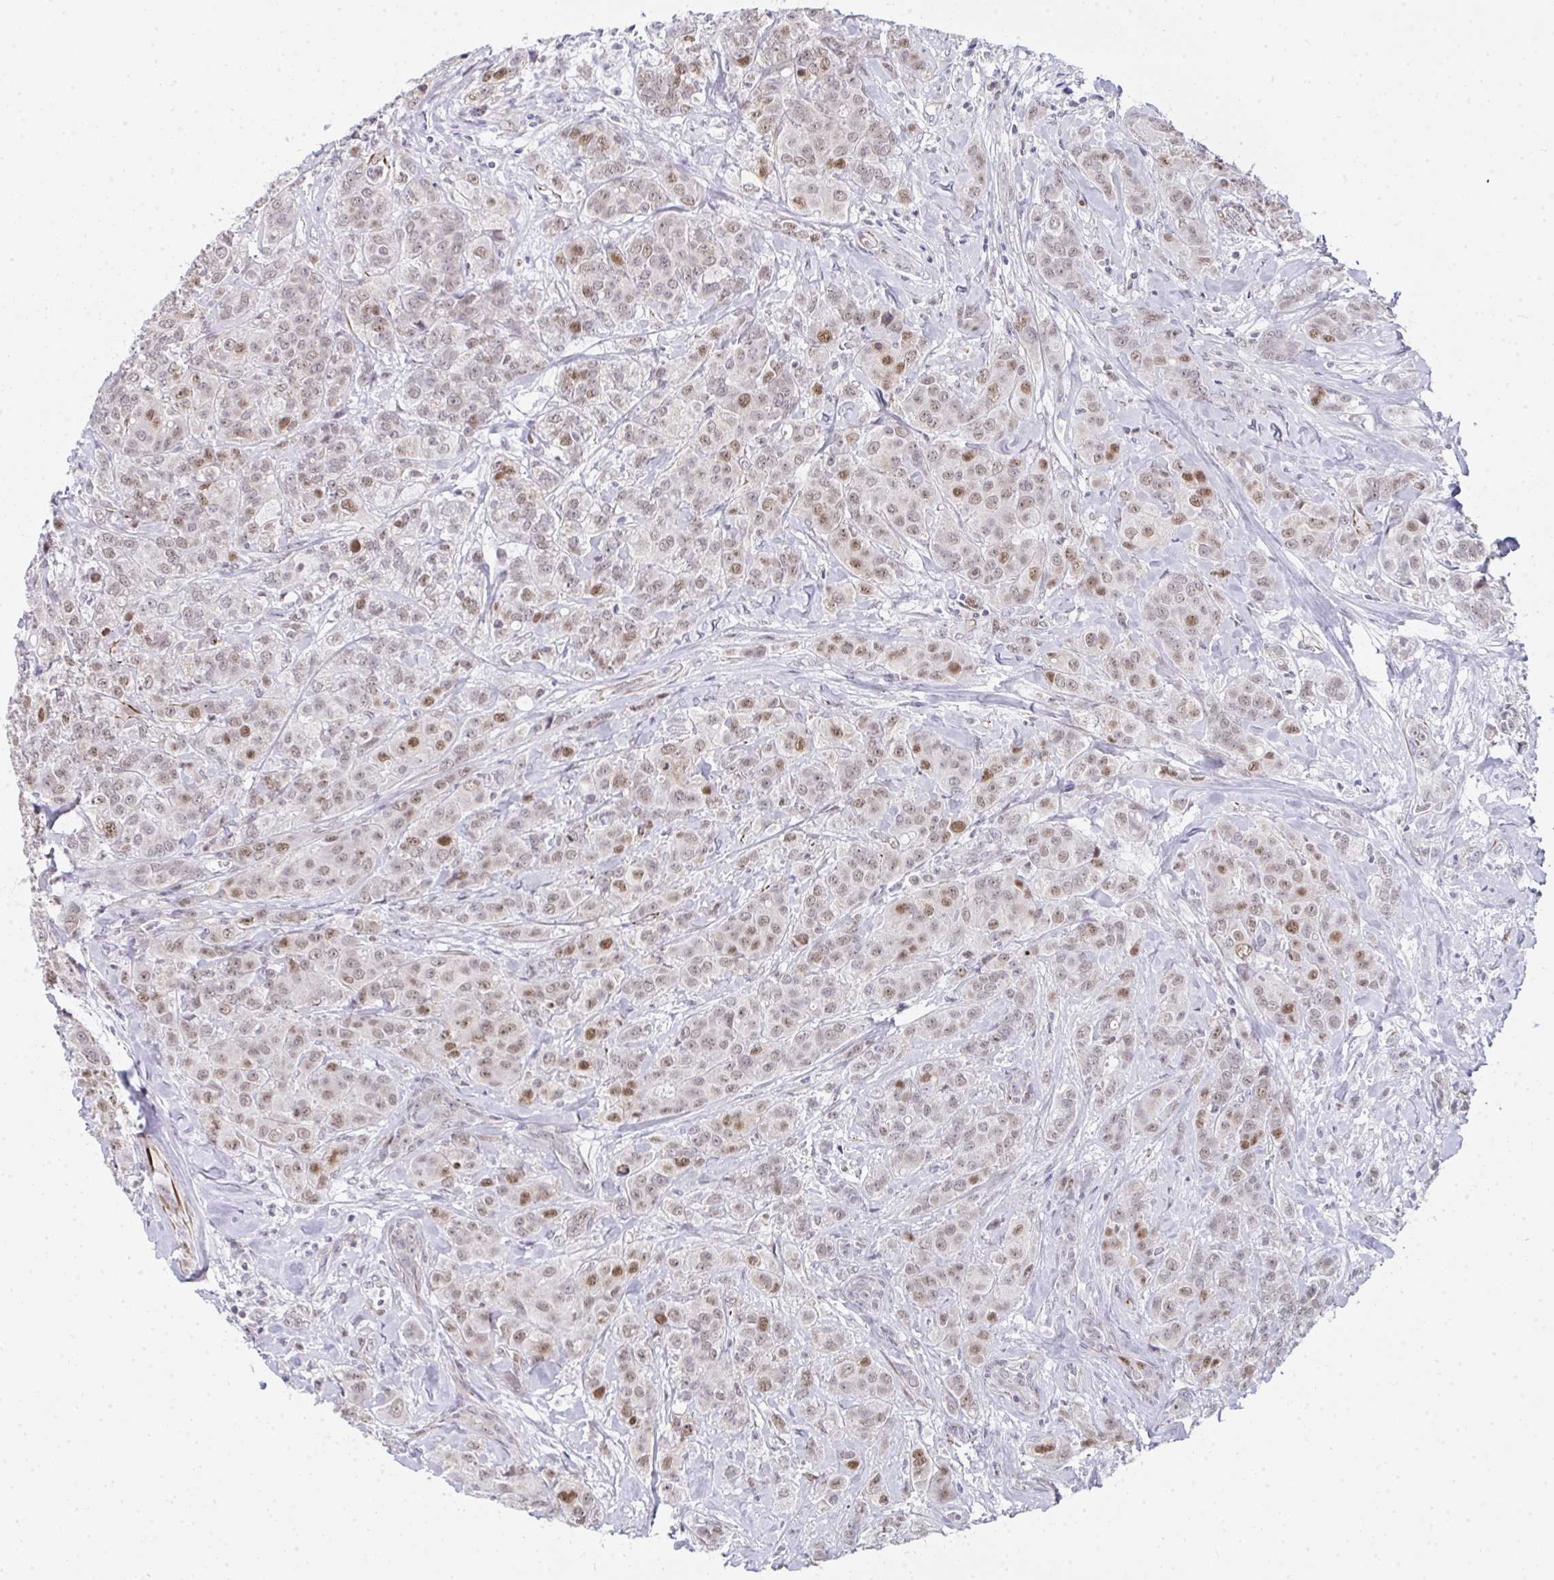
{"staining": {"intensity": "weak", "quantity": ">75%", "location": "nuclear"}, "tissue": "breast cancer", "cell_type": "Tumor cells", "image_type": "cancer", "snomed": [{"axis": "morphology", "description": "Normal tissue, NOS"}, {"axis": "morphology", "description": "Duct carcinoma"}, {"axis": "topography", "description": "Breast"}], "caption": "Breast intraductal carcinoma was stained to show a protein in brown. There is low levels of weak nuclear staining in about >75% of tumor cells.", "gene": "GINS2", "patient": {"sex": "female", "age": 43}}